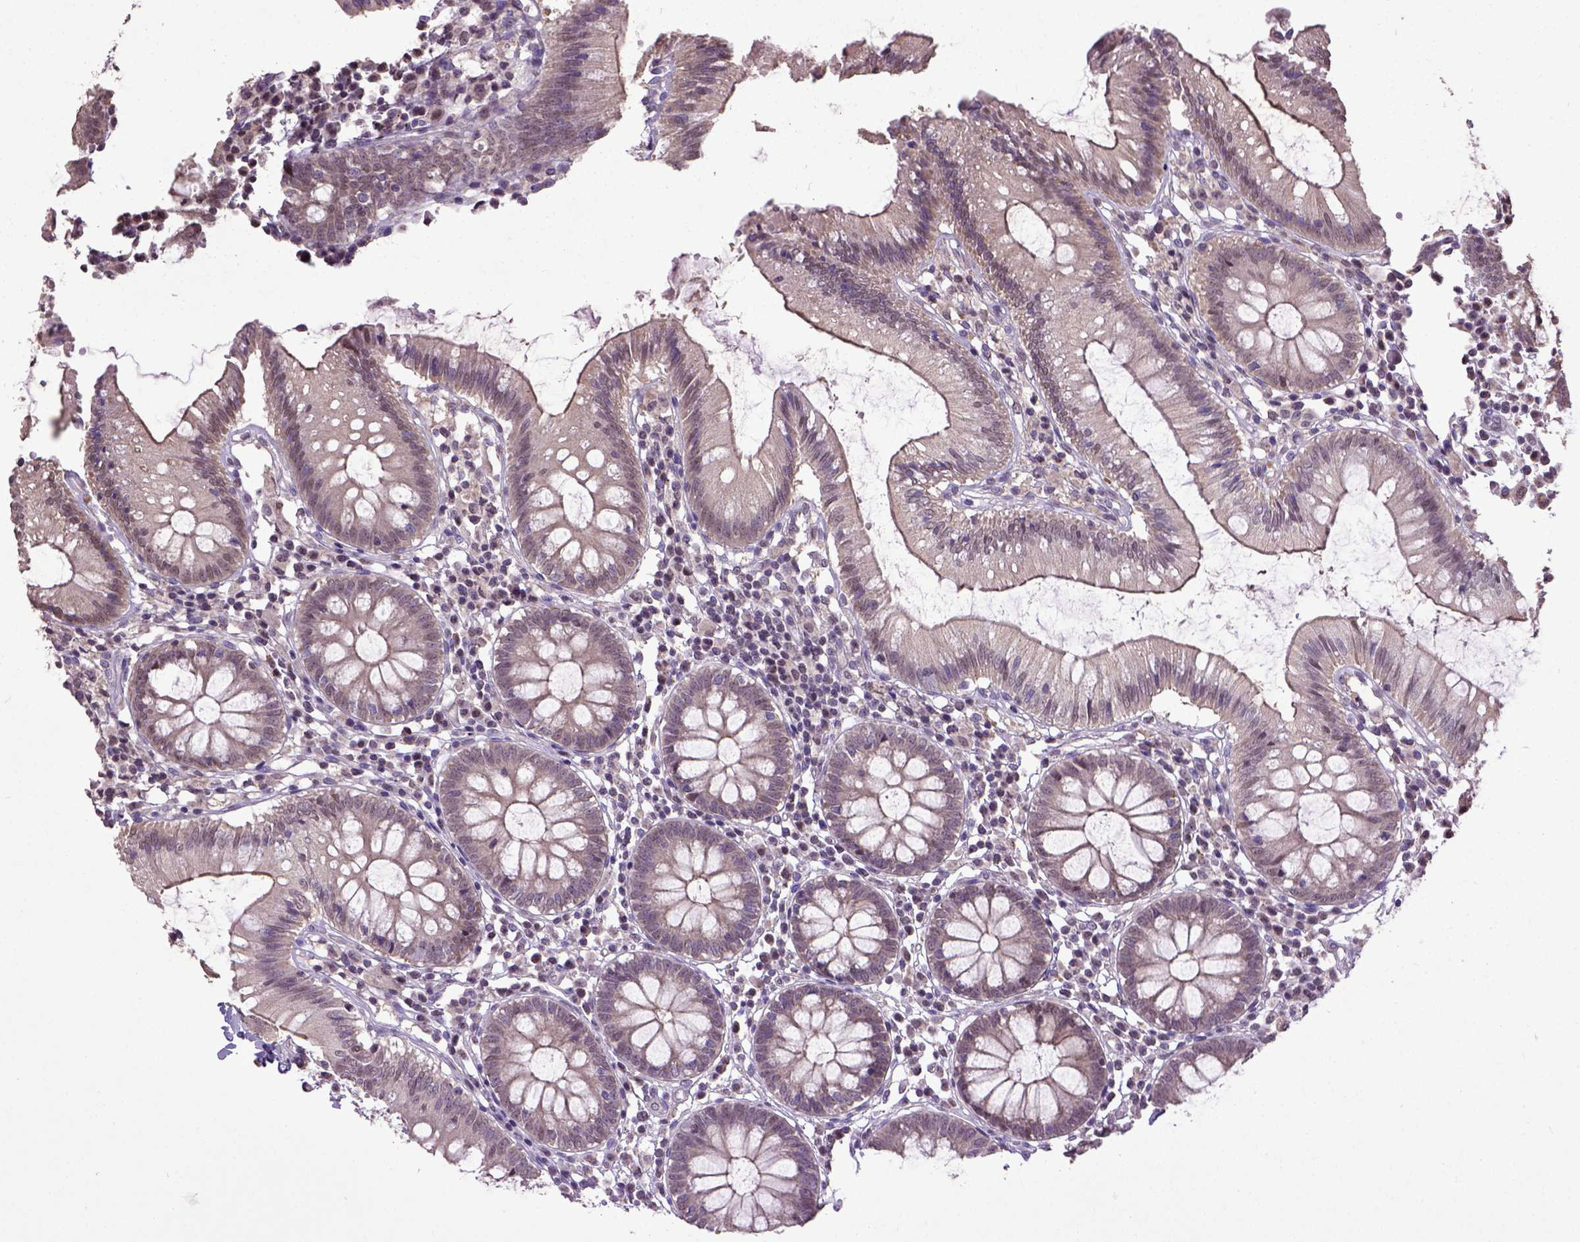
{"staining": {"intensity": "negative", "quantity": "none", "location": "none"}, "tissue": "colon", "cell_type": "Endothelial cells", "image_type": "normal", "snomed": [{"axis": "morphology", "description": "Normal tissue, NOS"}, {"axis": "morphology", "description": "Adenocarcinoma, NOS"}, {"axis": "topography", "description": "Colon"}], "caption": "Immunohistochemistry (IHC) of unremarkable colon shows no expression in endothelial cells.", "gene": "UBA3", "patient": {"sex": "male", "age": 83}}